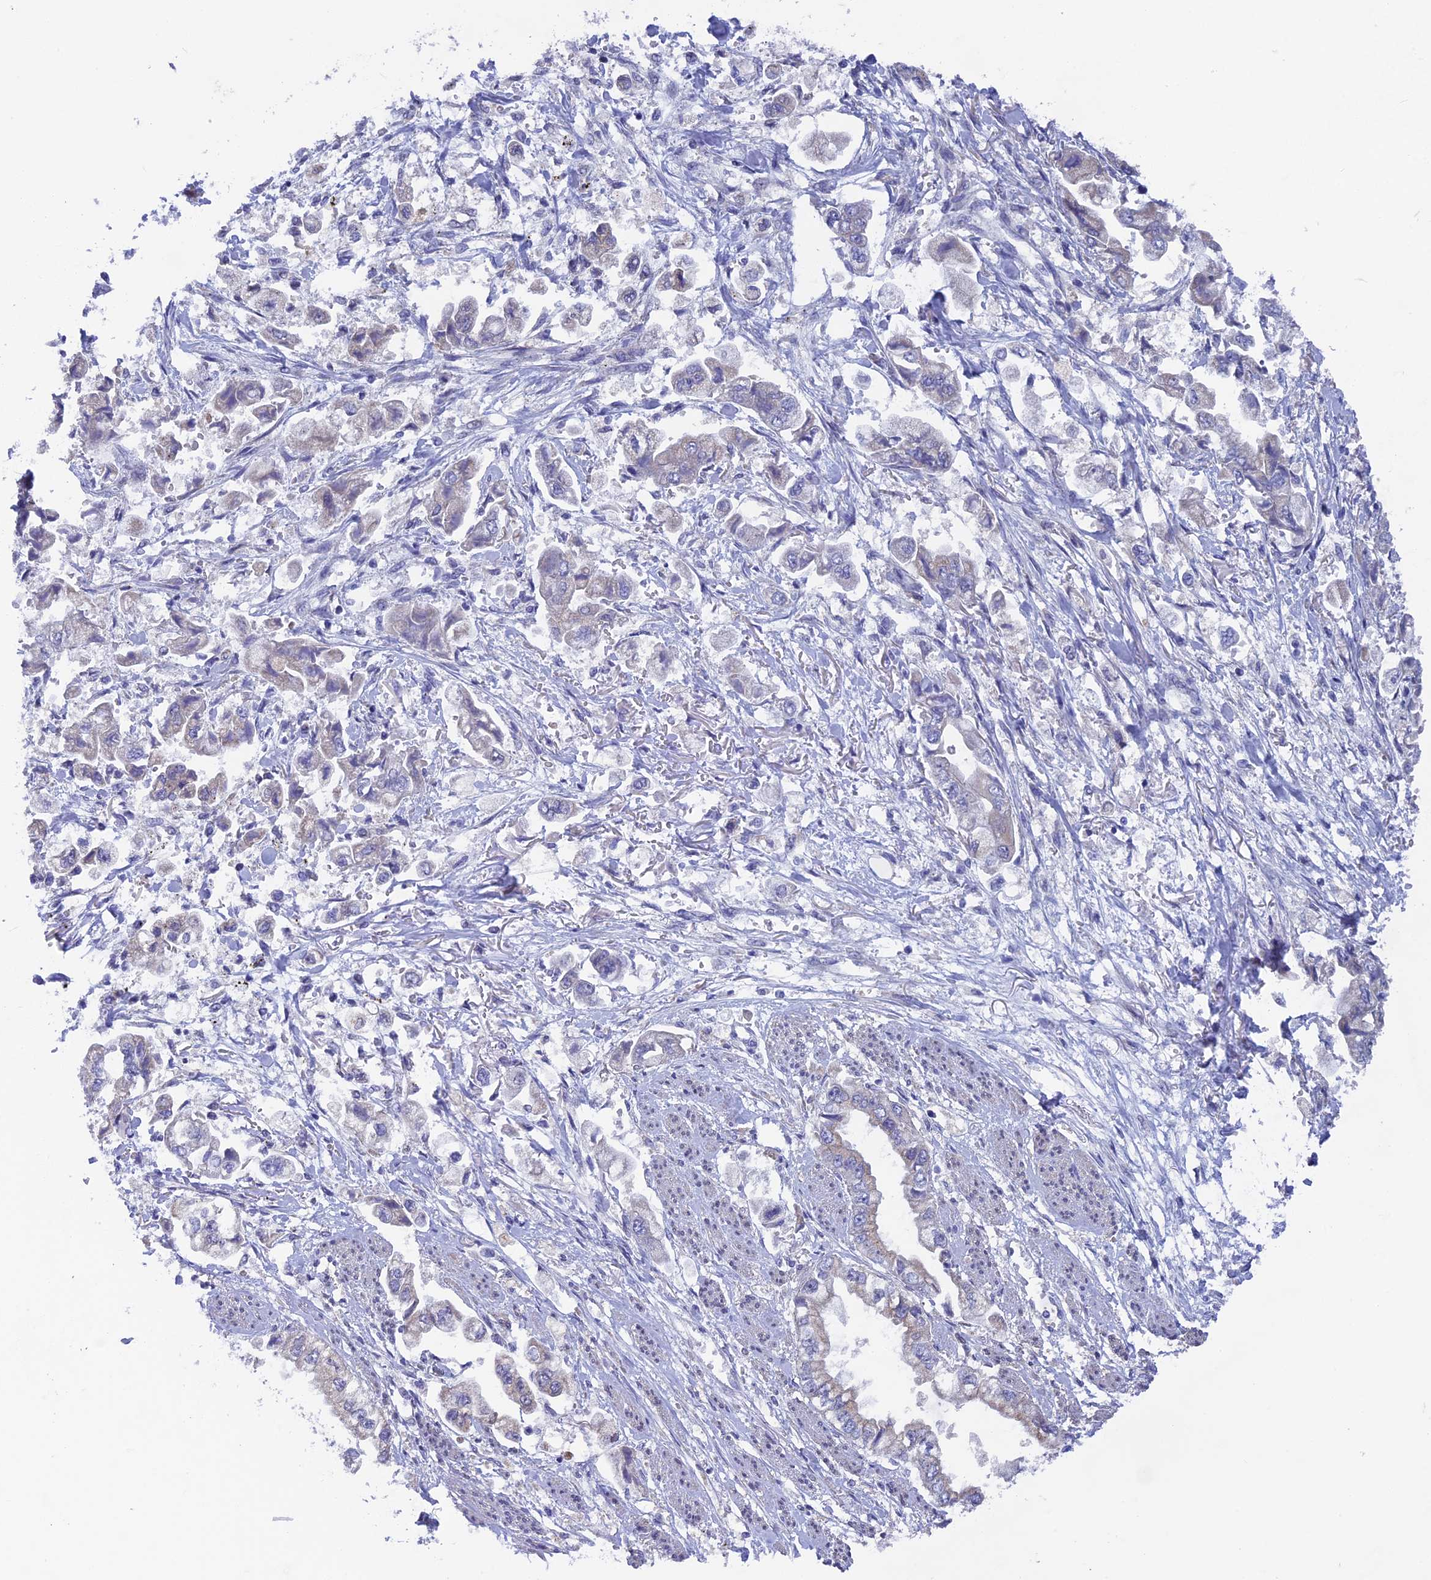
{"staining": {"intensity": "negative", "quantity": "none", "location": "none"}, "tissue": "stomach cancer", "cell_type": "Tumor cells", "image_type": "cancer", "snomed": [{"axis": "morphology", "description": "Adenocarcinoma, NOS"}, {"axis": "topography", "description": "Stomach"}], "caption": "Adenocarcinoma (stomach) was stained to show a protein in brown. There is no significant staining in tumor cells. Nuclei are stained in blue.", "gene": "AK4", "patient": {"sex": "male", "age": 62}}